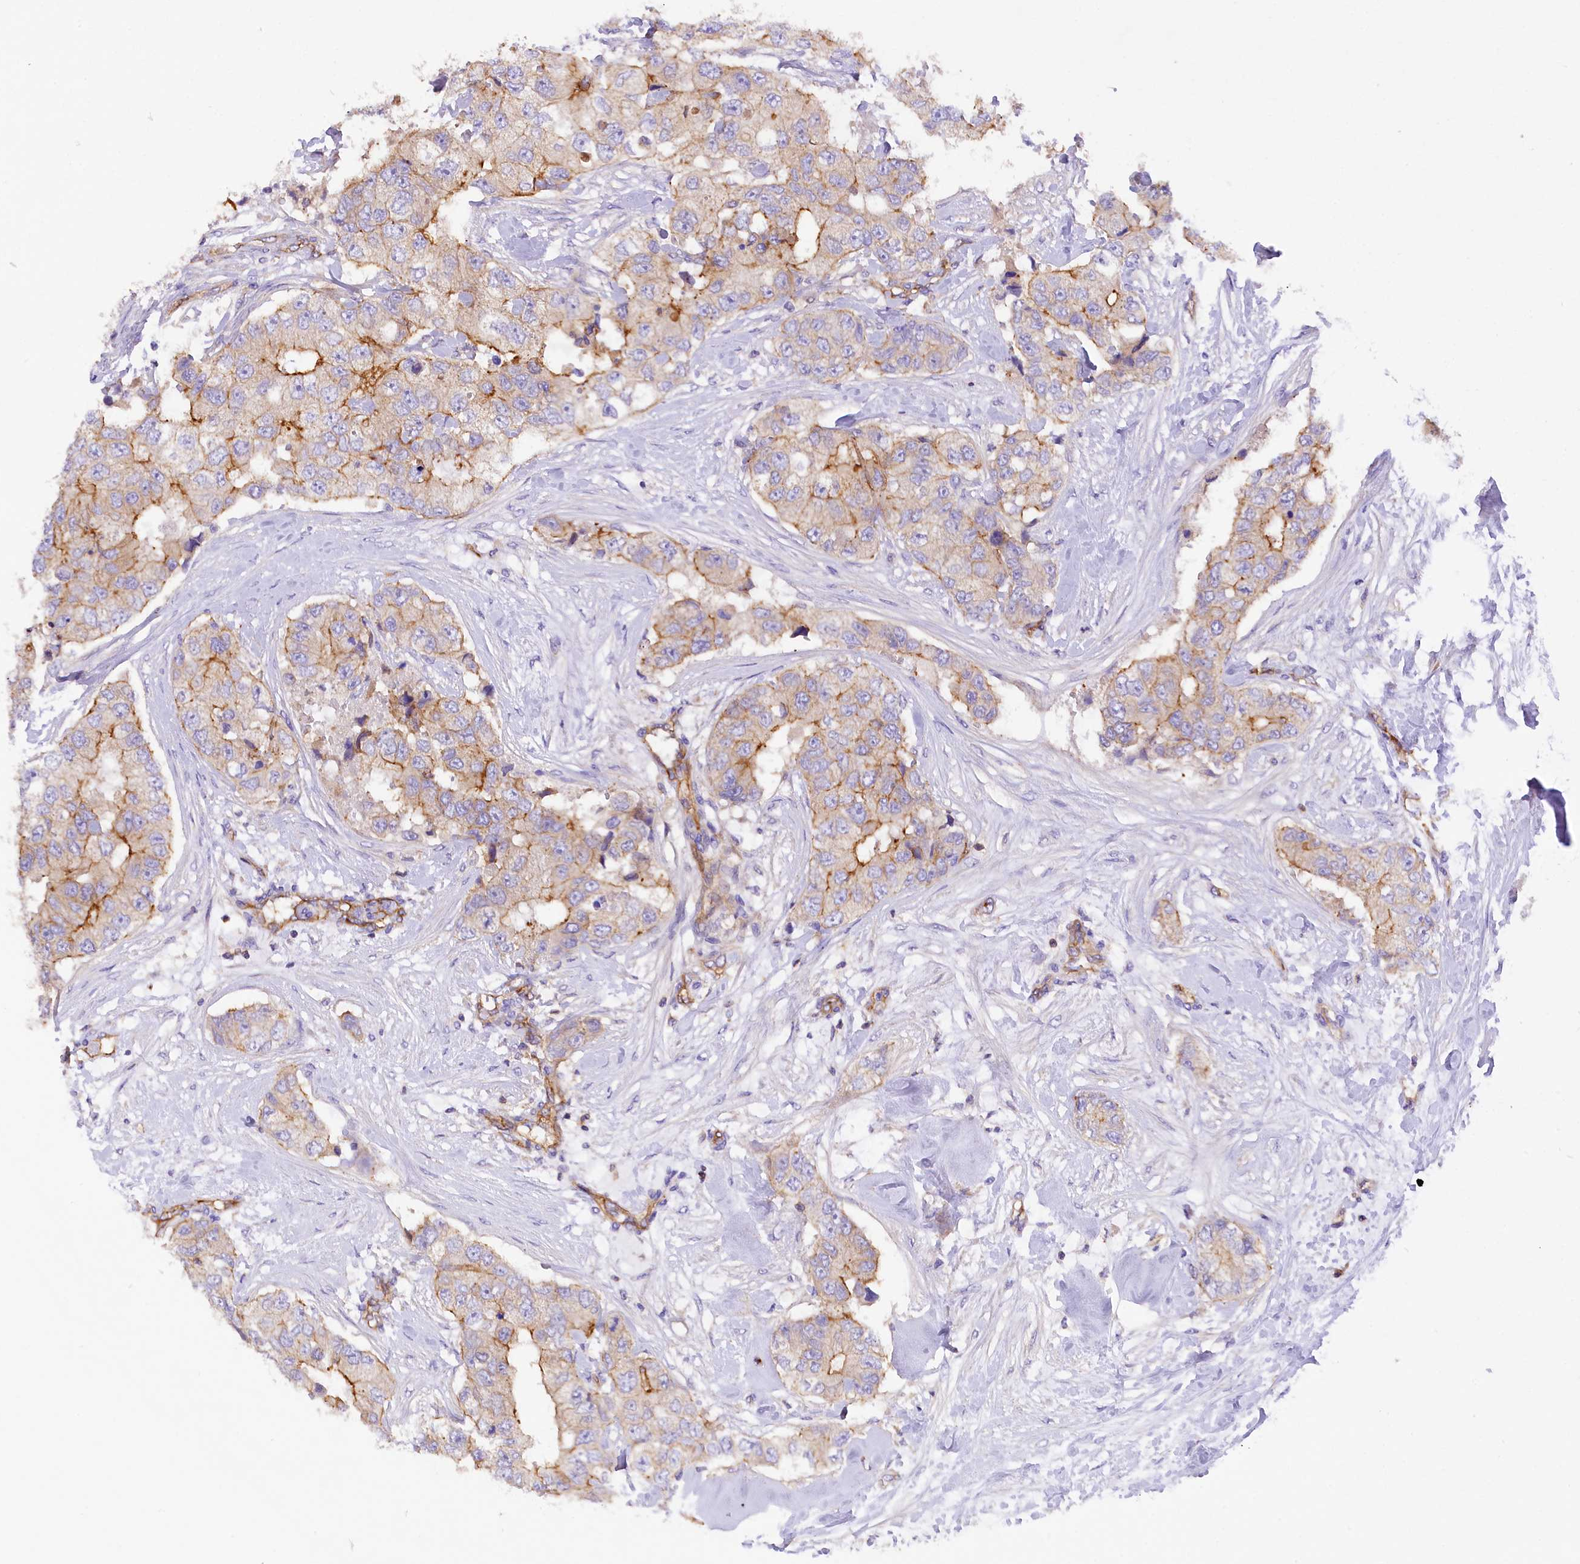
{"staining": {"intensity": "moderate", "quantity": "<25%", "location": "cytoplasmic/membranous"}, "tissue": "breast cancer", "cell_type": "Tumor cells", "image_type": "cancer", "snomed": [{"axis": "morphology", "description": "Duct carcinoma"}, {"axis": "topography", "description": "Breast"}], "caption": "Moderate cytoplasmic/membranous protein expression is appreciated in about <25% of tumor cells in breast cancer (intraductal carcinoma).", "gene": "FAM193A", "patient": {"sex": "female", "age": 62}}